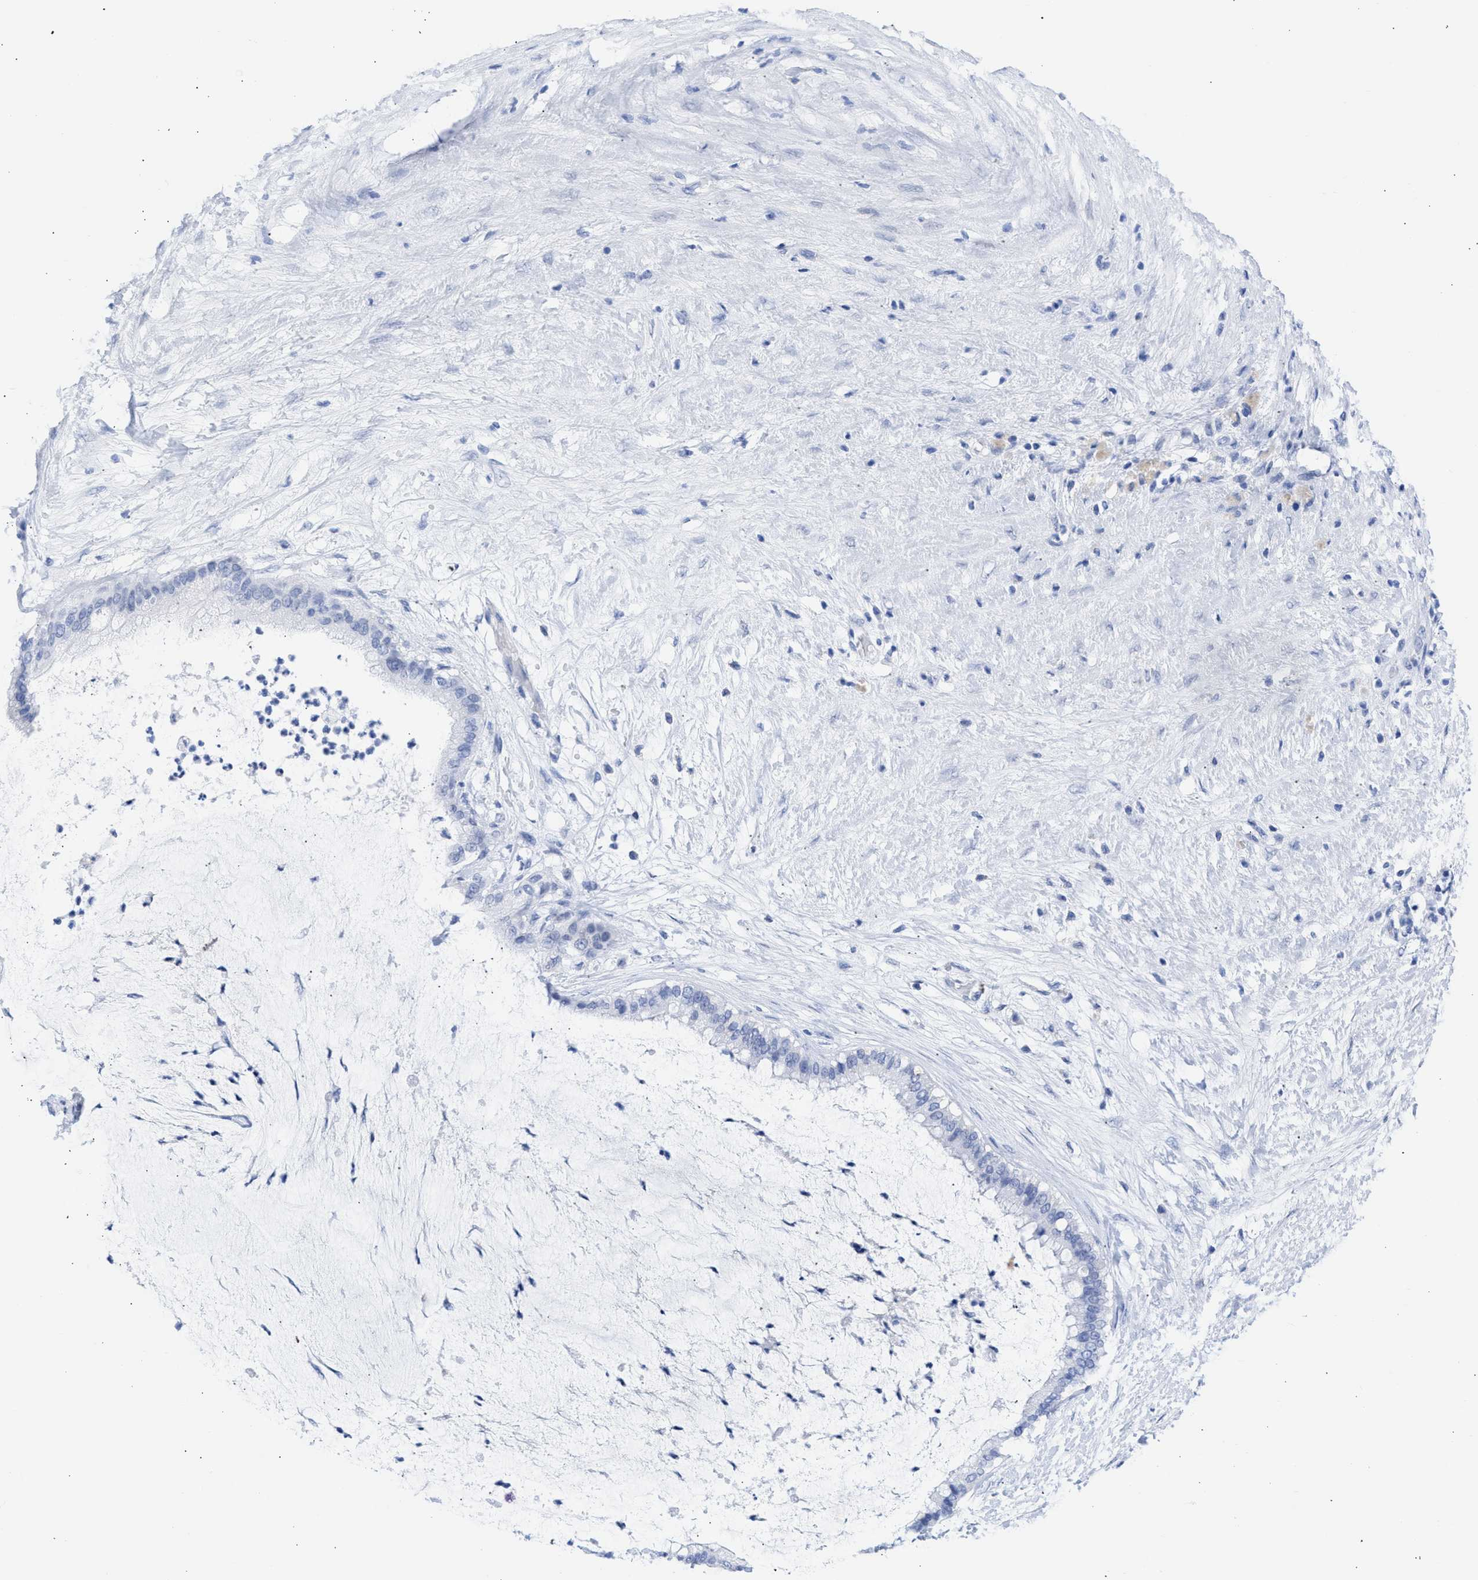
{"staining": {"intensity": "negative", "quantity": "none", "location": "none"}, "tissue": "pancreatic cancer", "cell_type": "Tumor cells", "image_type": "cancer", "snomed": [{"axis": "morphology", "description": "Adenocarcinoma, NOS"}, {"axis": "topography", "description": "Pancreas"}], "caption": "This is a photomicrograph of immunohistochemistry staining of pancreatic adenocarcinoma, which shows no staining in tumor cells.", "gene": "RSPH1", "patient": {"sex": "male", "age": 41}}